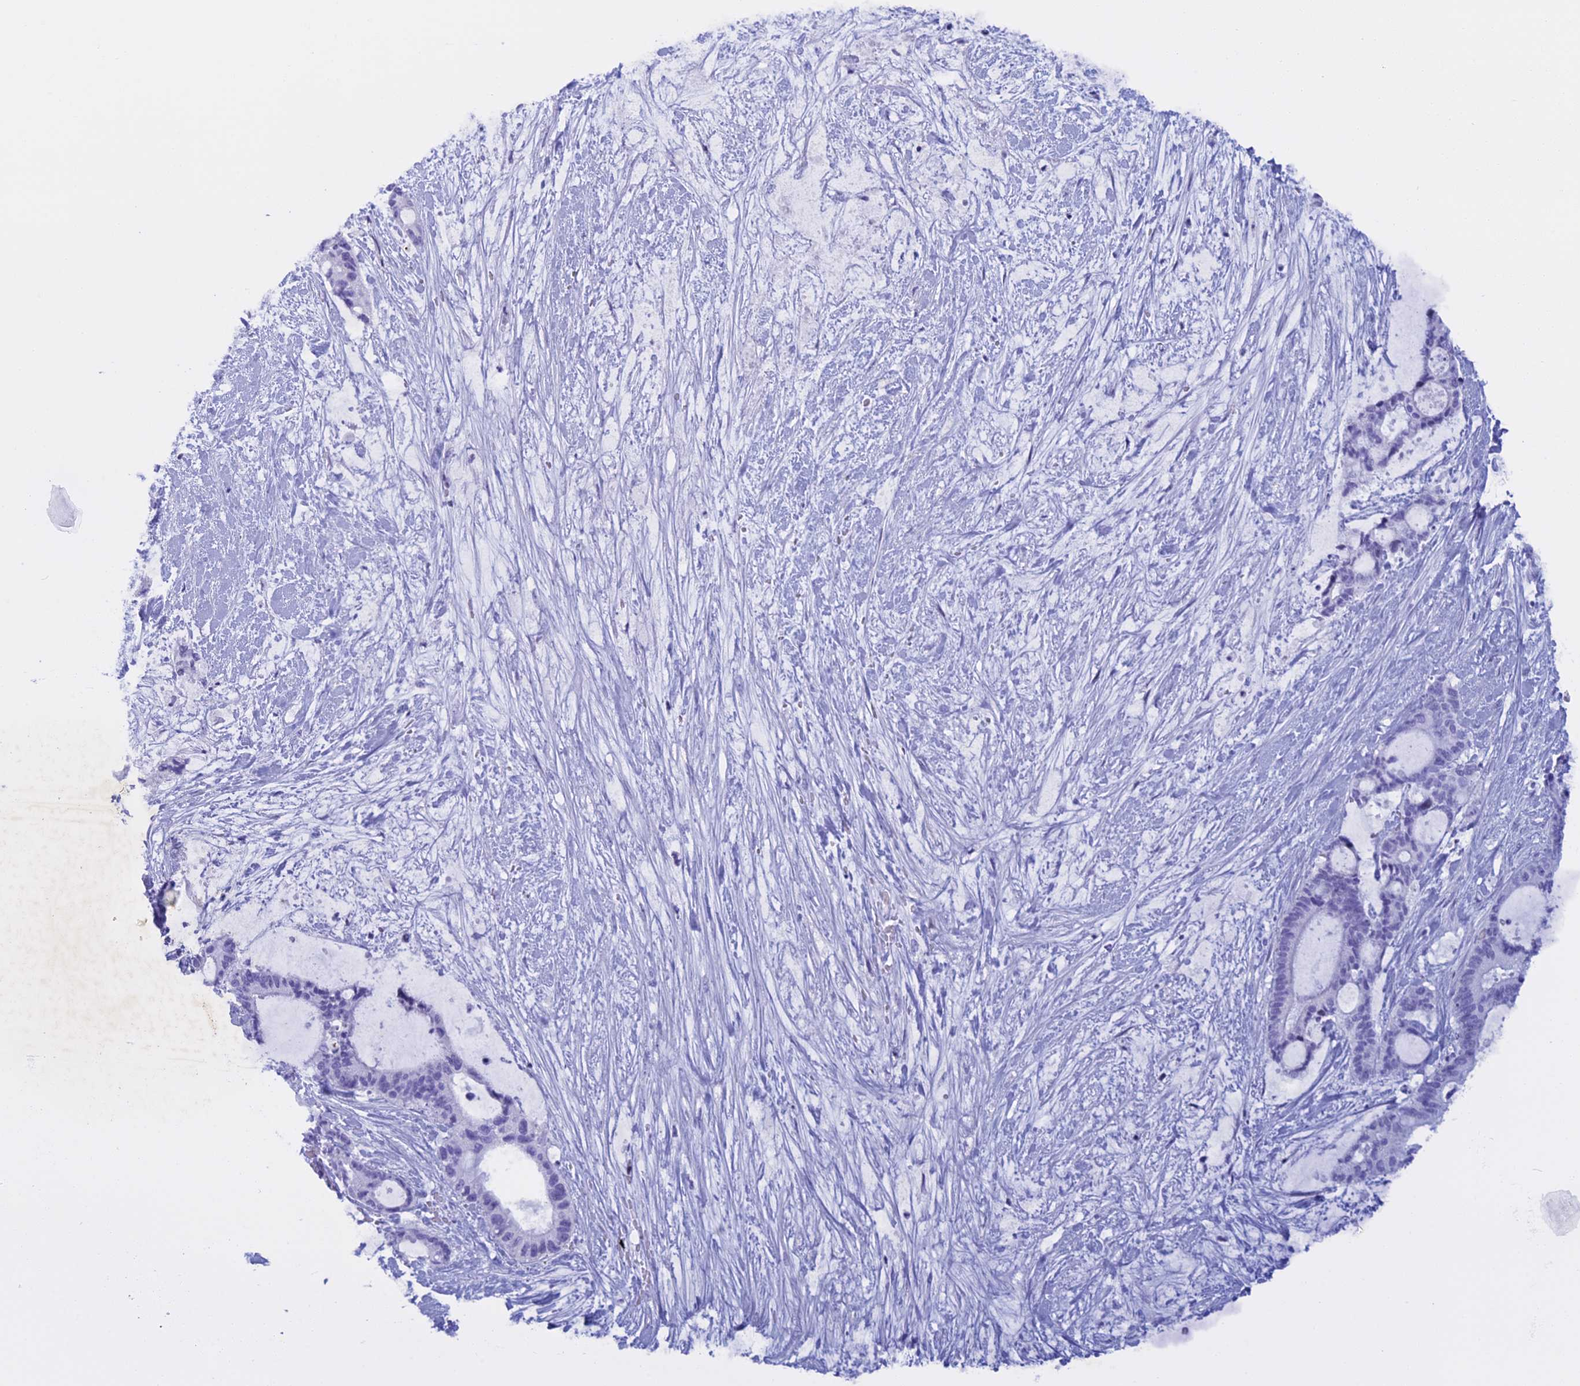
{"staining": {"intensity": "negative", "quantity": "none", "location": "none"}, "tissue": "liver cancer", "cell_type": "Tumor cells", "image_type": "cancer", "snomed": [{"axis": "morphology", "description": "Normal tissue, NOS"}, {"axis": "morphology", "description": "Cholangiocarcinoma"}, {"axis": "topography", "description": "Liver"}, {"axis": "topography", "description": "Peripheral nerve tissue"}], "caption": "DAB (3,3'-diaminobenzidine) immunohistochemical staining of cholangiocarcinoma (liver) reveals no significant staining in tumor cells. (DAB (3,3'-diaminobenzidine) IHC with hematoxylin counter stain).", "gene": "KCTD21", "patient": {"sex": "female", "age": 73}}